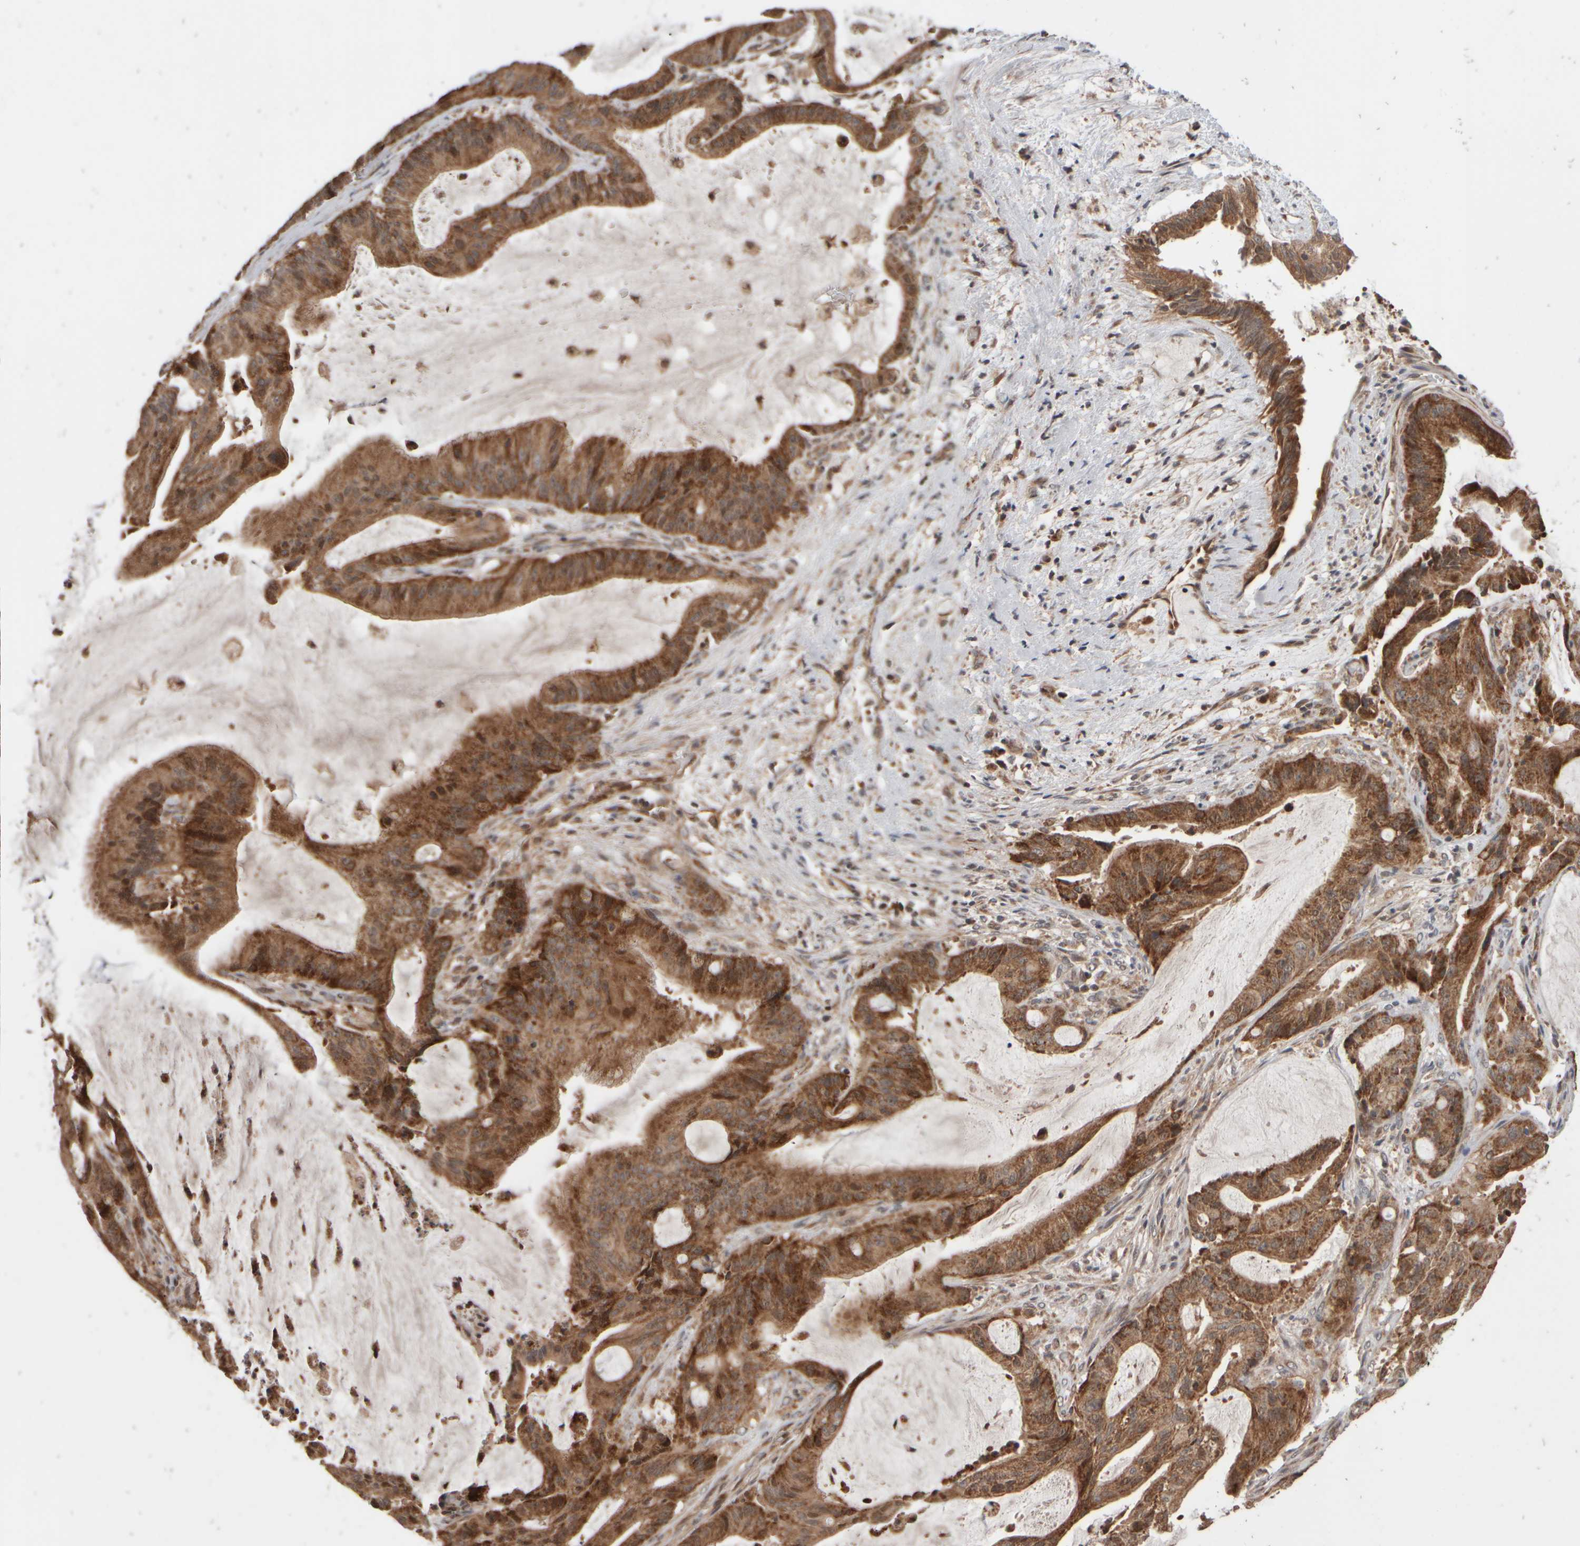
{"staining": {"intensity": "moderate", "quantity": ">75%", "location": "cytoplasmic/membranous,nuclear"}, "tissue": "liver cancer", "cell_type": "Tumor cells", "image_type": "cancer", "snomed": [{"axis": "morphology", "description": "Normal tissue, NOS"}, {"axis": "morphology", "description": "Cholangiocarcinoma"}, {"axis": "topography", "description": "Liver"}, {"axis": "topography", "description": "Peripheral nerve tissue"}], "caption": "Cholangiocarcinoma (liver) stained with DAB IHC reveals medium levels of moderate cytoplasmic/membranous and nuclear expression in approximately >75% of tumor cells.", "gene": "ABHD11", "patient": {"sex": "female", "age": 73}}